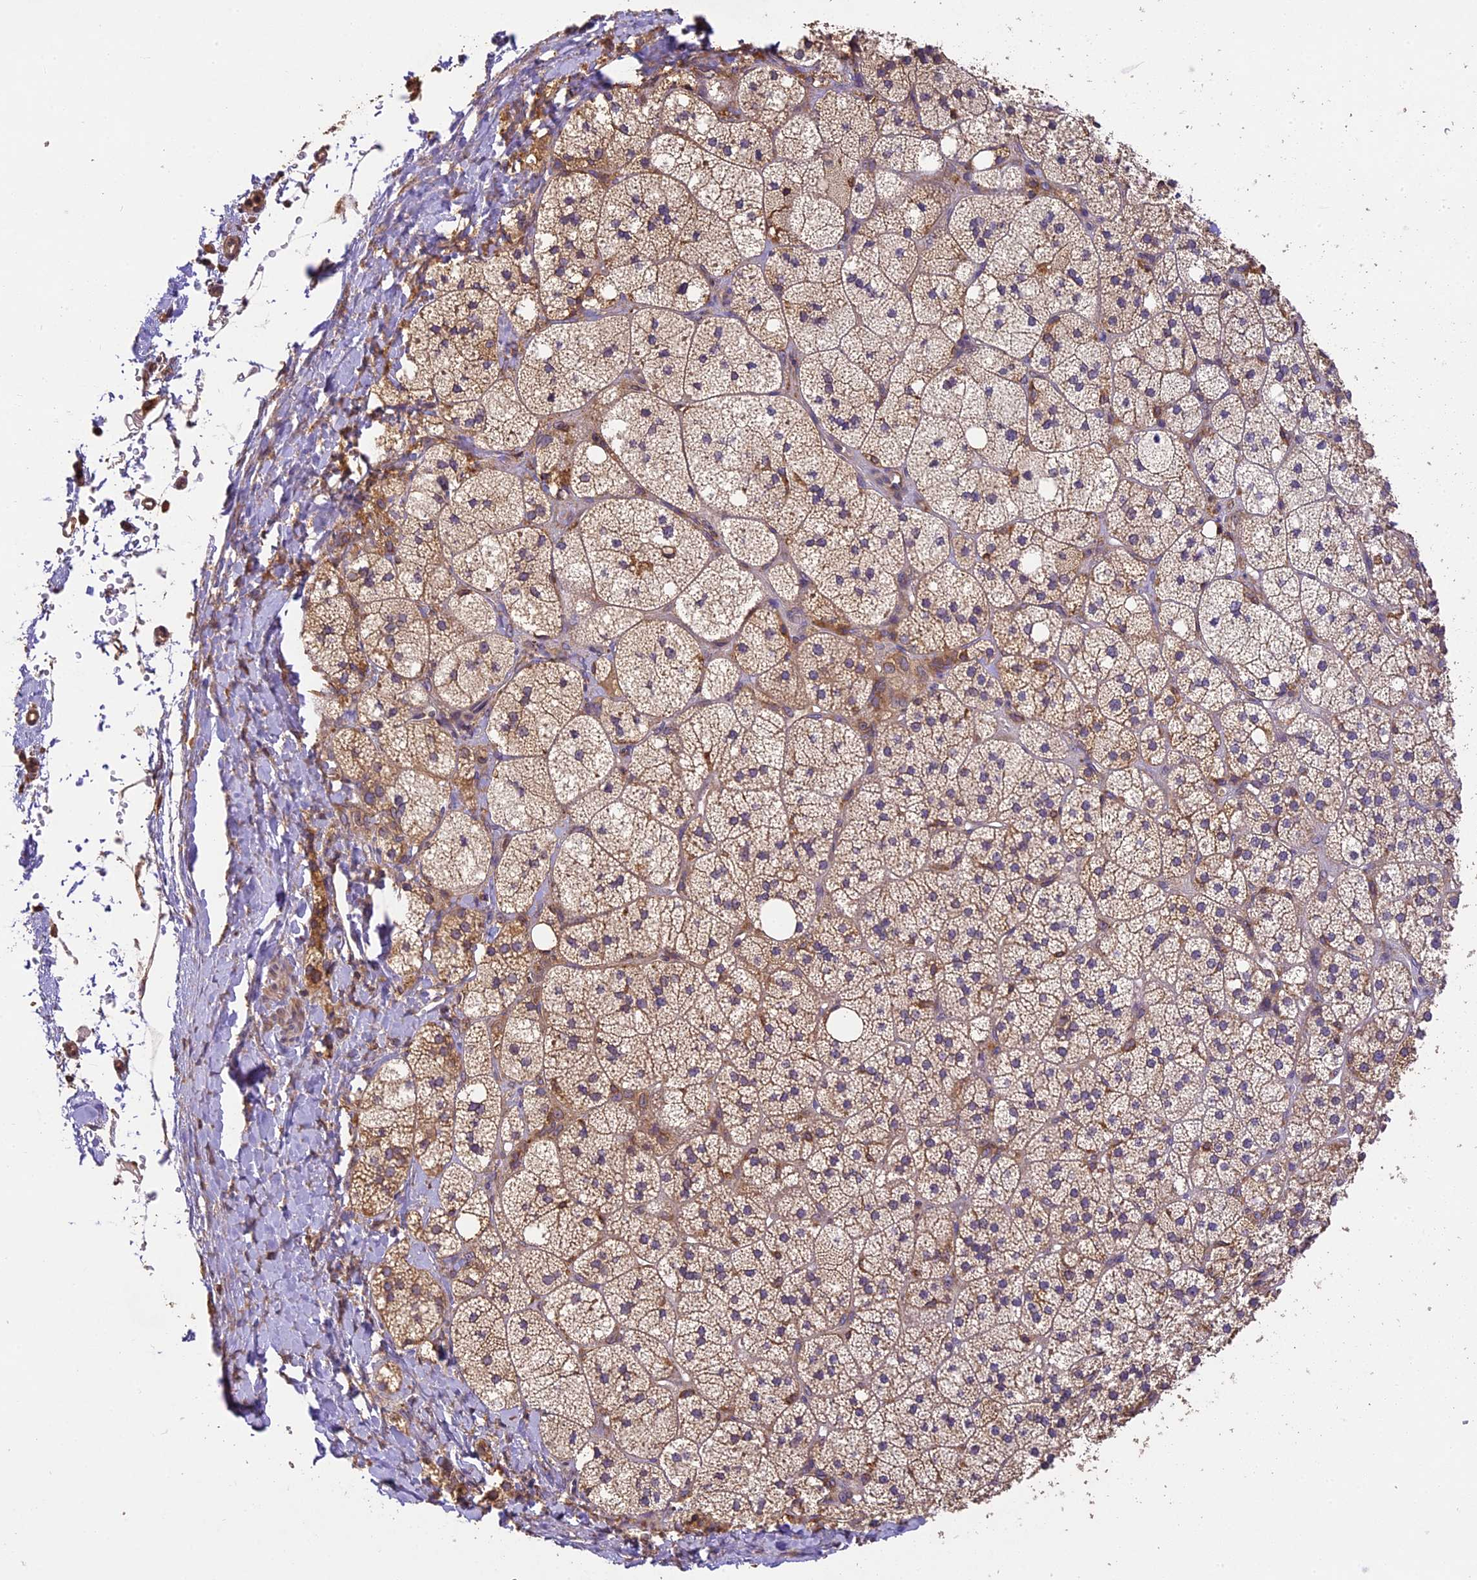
{"staining": {"intensity": "moderate", "quantity": ">75%", "location": "cytoplasmic/membranous"}, "tissue": "adrenal gland", "cell_type": "Glandular cells", "image_type": "normal", "snomed": [{"axis": "morphology", "description": "Normal tissue, NOS"}, {"axis": "topography", "description": "Adrenal gland"}], "caption": "Immunohistochemical staining of benign human adrenal gland exhibits moderate cytoplasmic/membranous protein staining in approximately >75% of glandular cells.", "gene": "BRAP", "patient": {"sex": "male", "age": 61}}